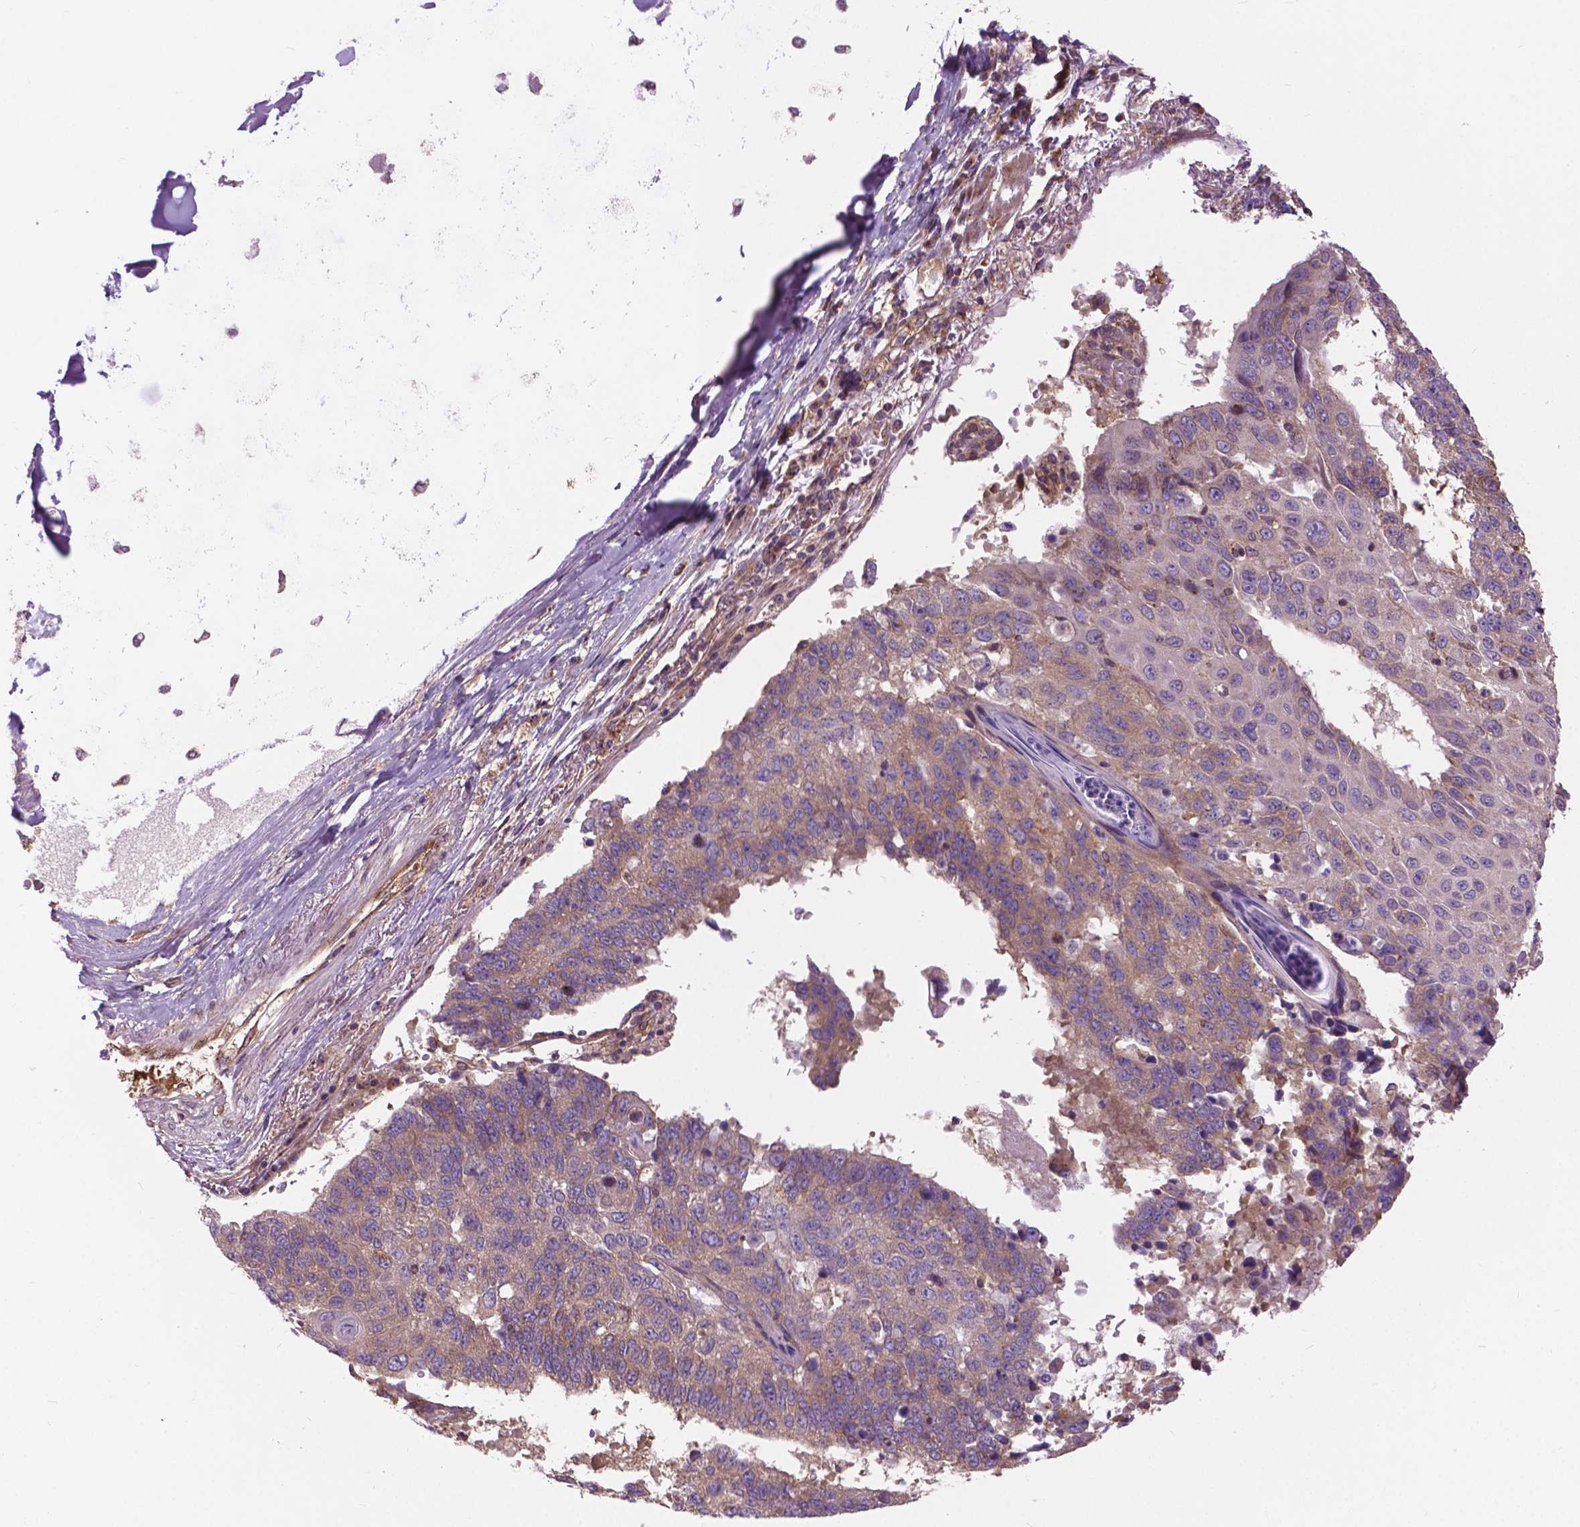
{"staining": {"intensity": "weak", "quantity": "25%-75%", "location": "cytoplasmic/membranous"}, "tissue": "lung cancer", "cell_type": "Tumor cells", "image_type": "cancer", "snomed": [{"axis": "morphology", "description": "Squamous cell carcinoma, NOS"}, {"axis": "topography", "description": "Lung"}], "caption": "This is an image of immunohistochemistry staining of squamous cell carcinoma (lung), which shows weak positivity in the cytoplasmic/membranous of tumor cells.", "gene": "MZT1", "patient": {"sex": "male", "age": 73}}